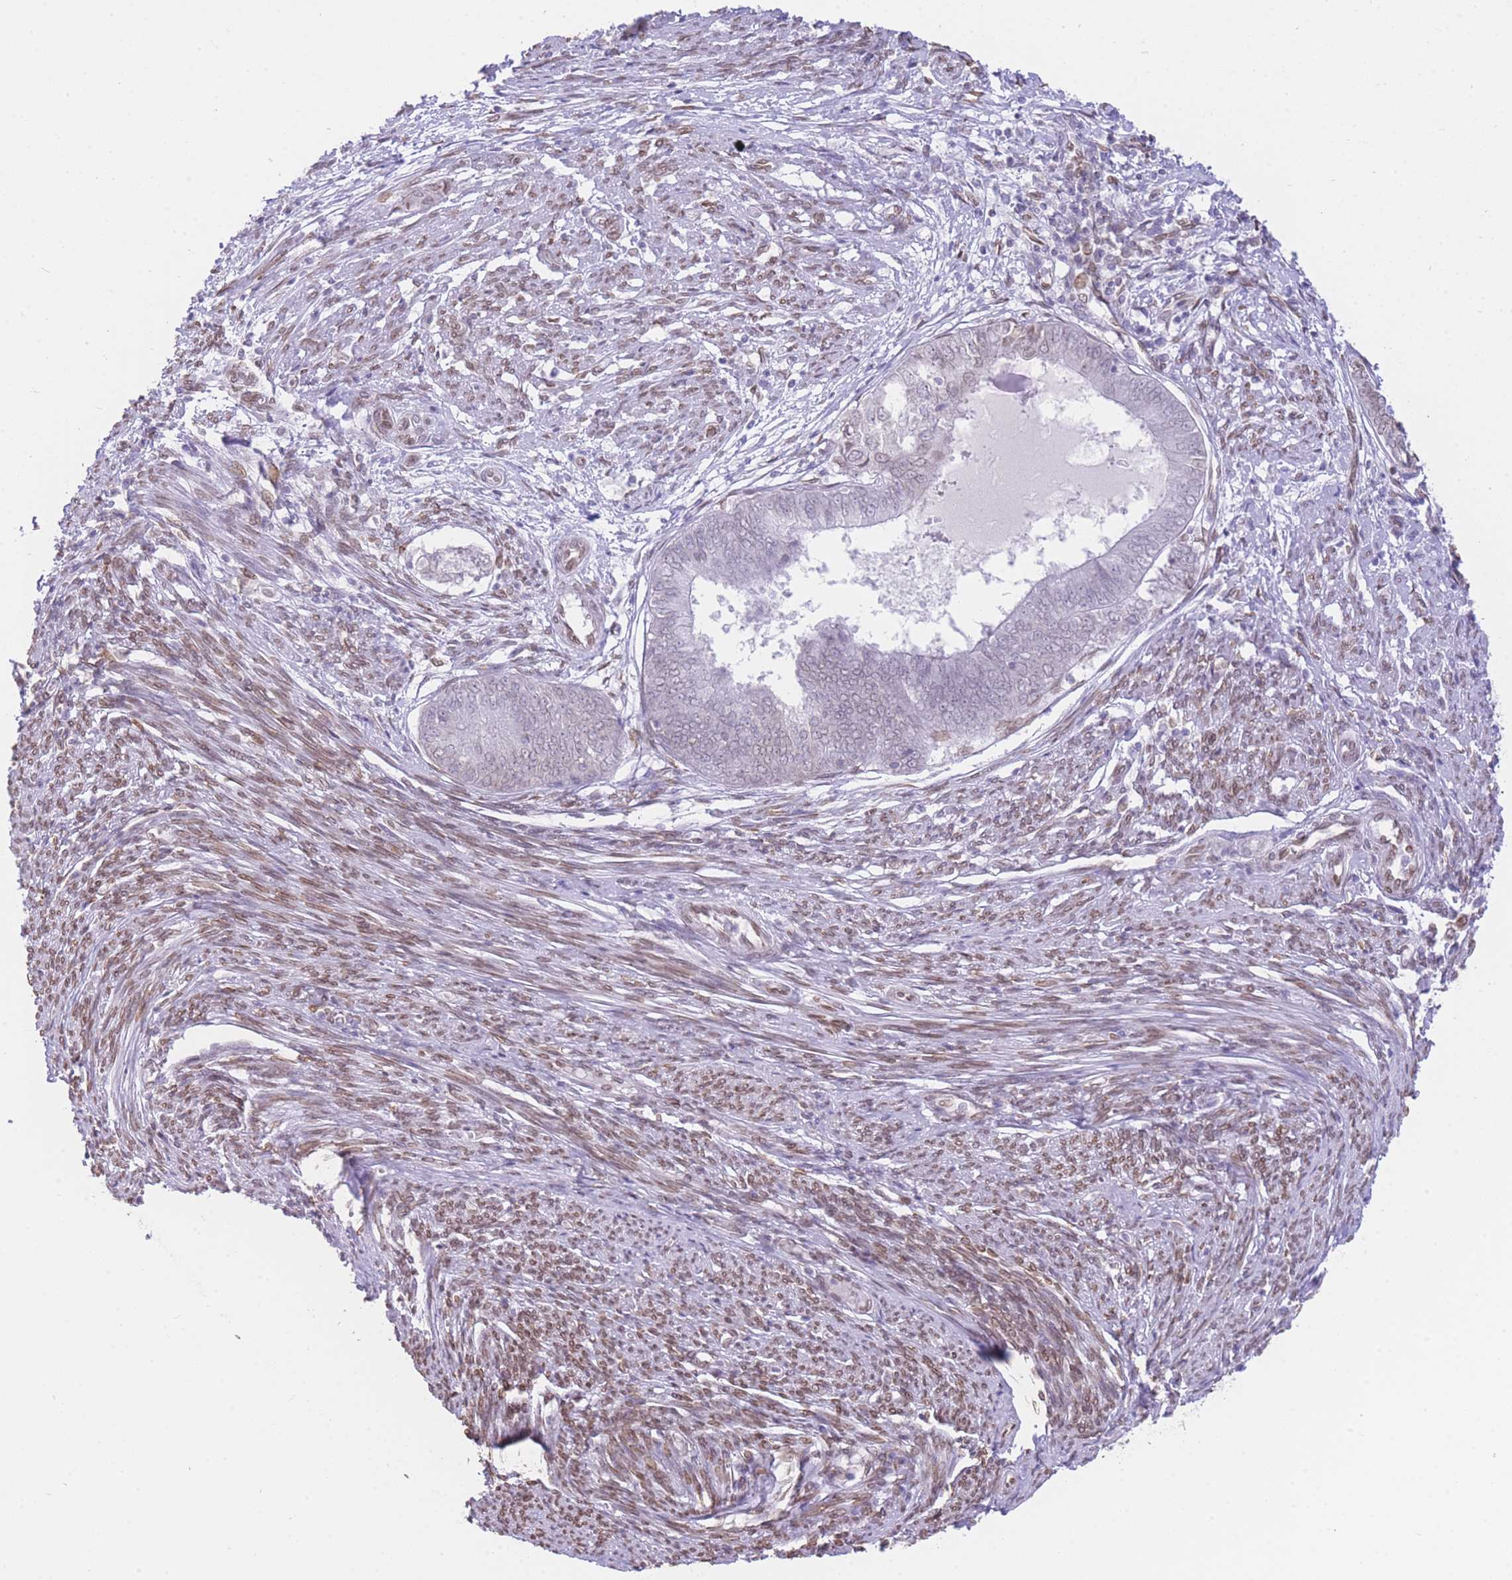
{"staining": {"intensity": "weak", "quantity": "25%-75%", "location": "nuclear"}, "tissue": "endometrial cancer", "cell_type": "Tumor cells", "image_type": "cancer", "snomed": [{"axis": "morphology", "description": "Adenocarcinoma, NOS"}, {"axis": "topography", "description": "Endometrium"}], "caption": "Immunohistochemistry photomicrograph of neoplastic tissue: adenocarcinoma (endometrial) stained using IHC reveals low levels of weak protein expression localized specifically in the nuclear of tumor cells, appearing as a nuclear brown color.", "gene": "OR10AD1", "patient": {"sex": "female", "age": 62}}